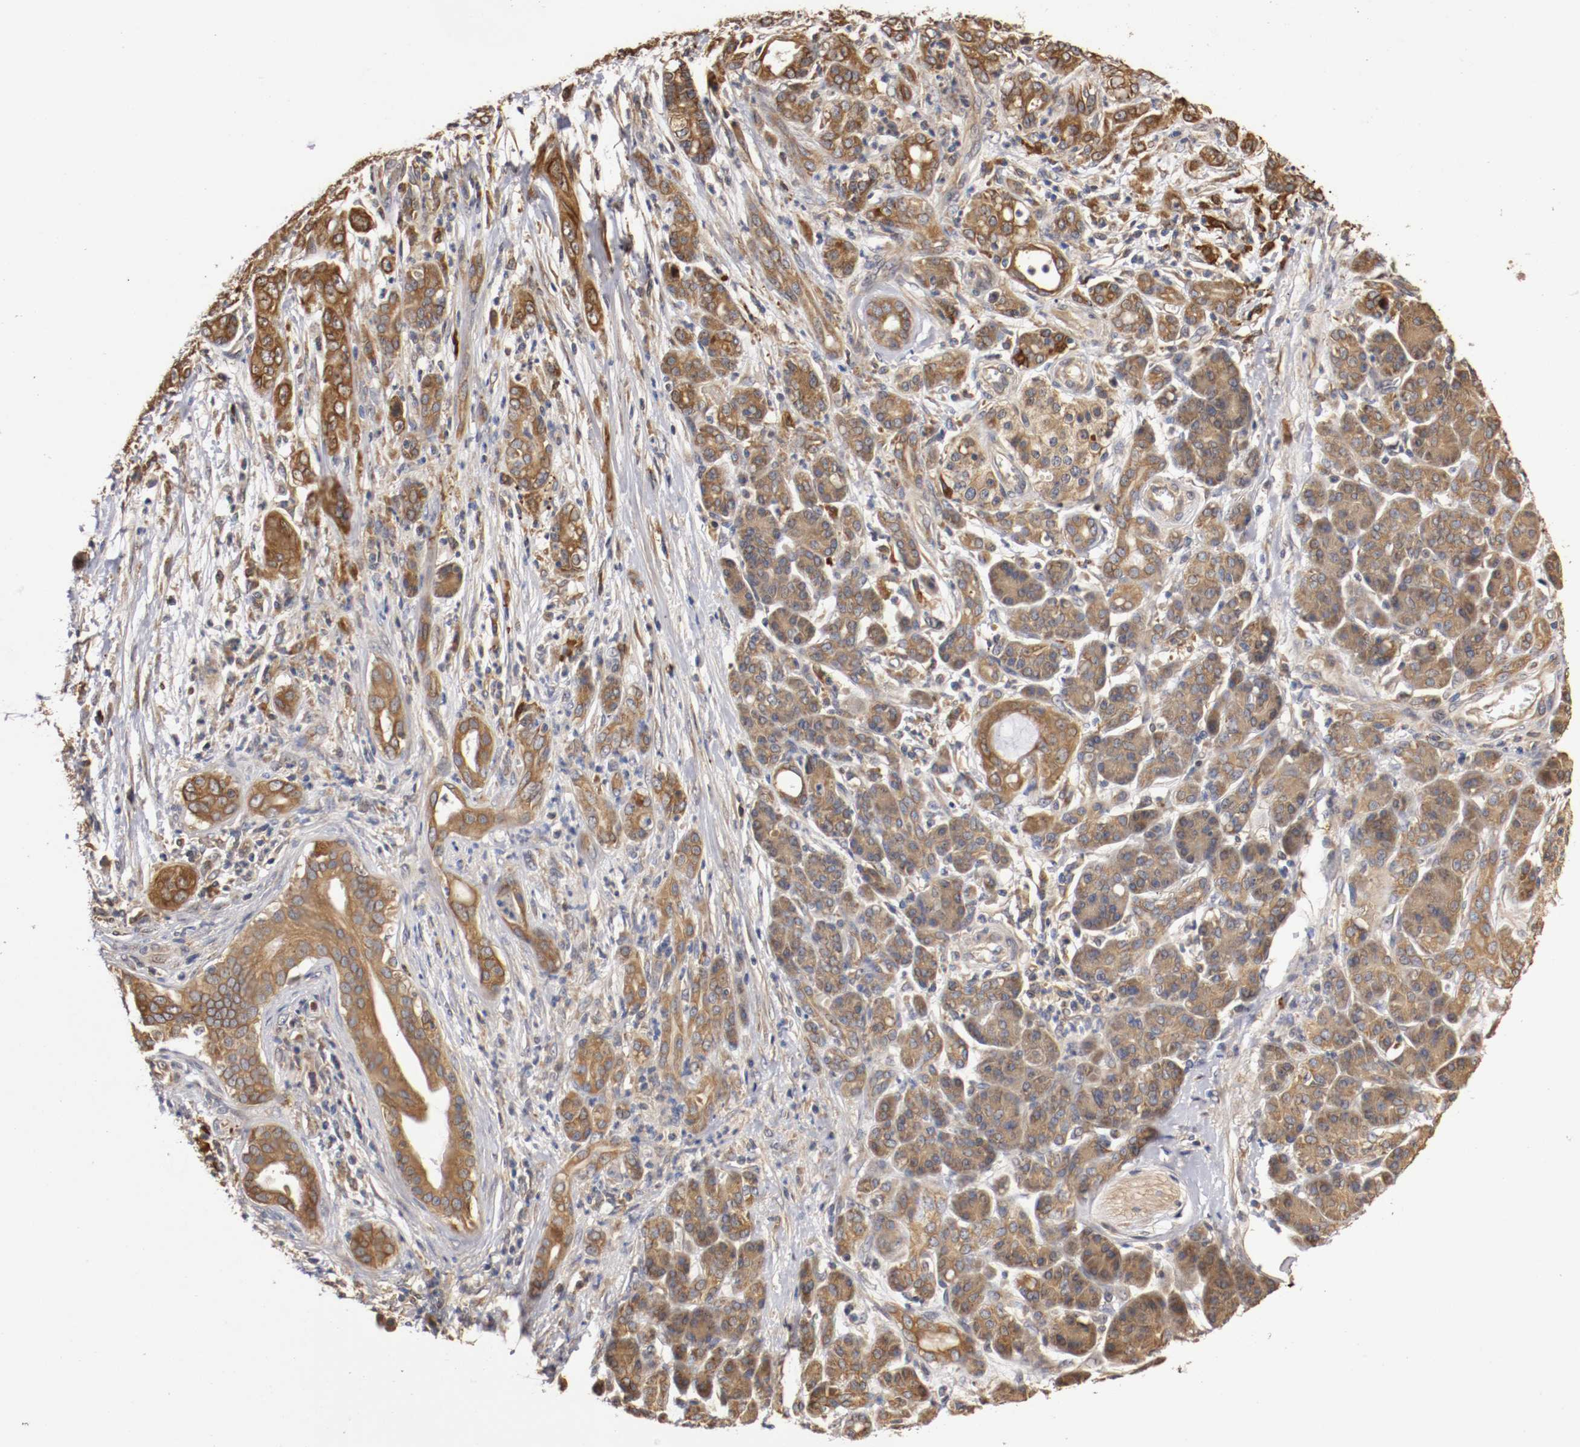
{"staining": {"intensity": "moderate", "quantity": ">75%", "location": "cytoplasmic/membranous"}, "tissue": "pancreatic cancer", "cell_type": "Tumor cells", "image_type": "cancer", "snomed": [{"axis": "morphology", "description": "Adenocarcinoma, NOS"}, {"axis": "topography", "description": "Pancreas"}], "caption": "Immunohistochemical staining of human pancreatic cancer (adenocarcinoma) displays medium levels of moderate cytoplasmic/membranous protein positivity in about >75% of tumor cells.", "gene": "VEZT", "patient": {"sex": "male", "age": 59}}